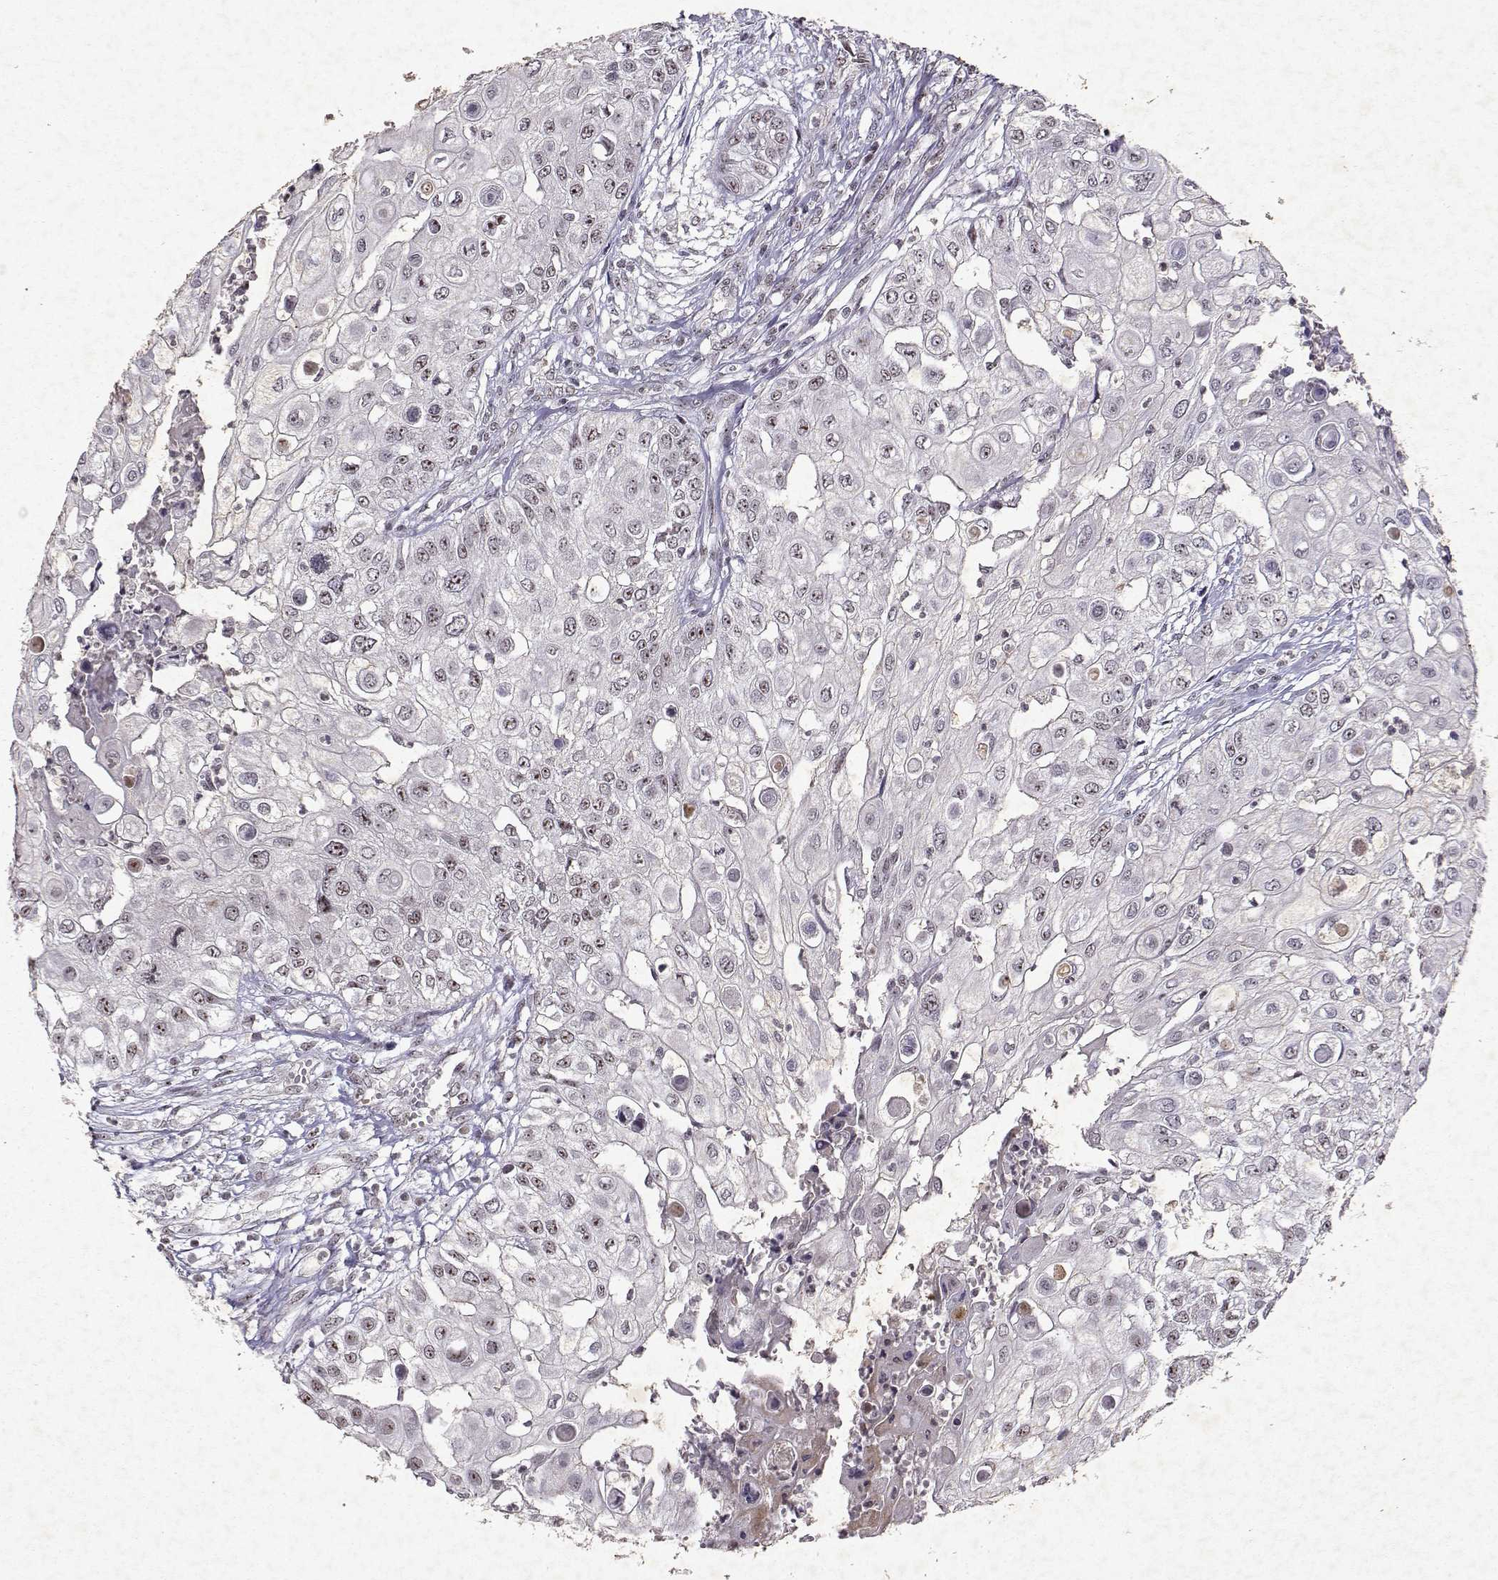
{"staining": {"intensity": "moderate", "quantity": "<25%", "location": "nuclear"}, "tissue": "urothelial cancer", "cell_type": "Tumor cells", "image_type": "cancer", "snomed": [{"axis": "morphology", "description": "Urothelial carcinoma, High grade"}, {"axis": "topography", "description": "Urinary bladder"}], "caption": "Brown immunohistochemical staining in urothelial carcinoma (high-grade) demonstrates moderate nuclear expression in approximately <25% of tumor cells.", "gene": "DDX56", "patient": {"sex": "female", "age": 79}}